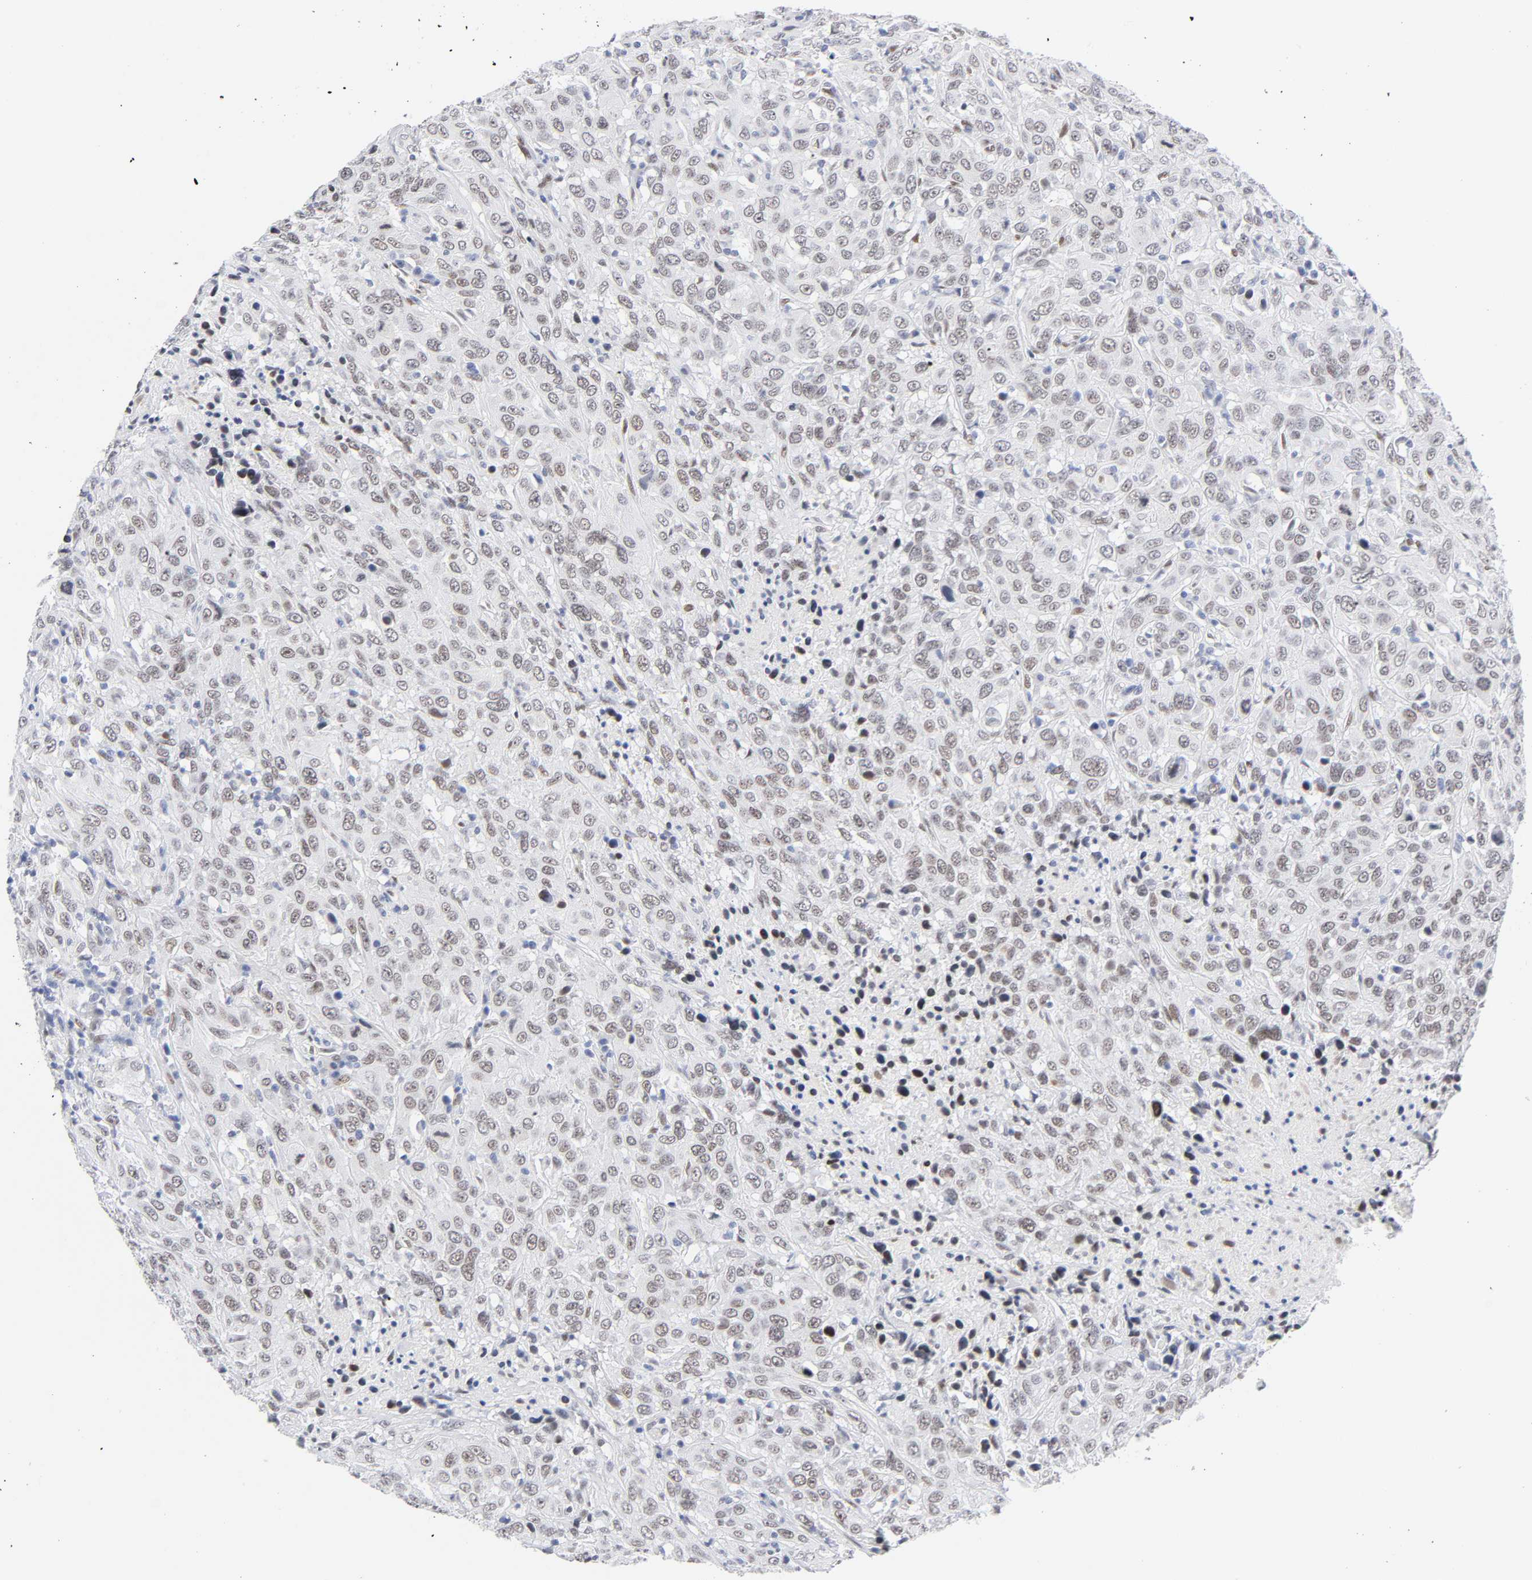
{"staining": {"intensity": "weak", "quantity": ">75%", "location": "nuclear"}, "tissue": "urothelial cancer", "cell_type": "Tumor cells", "image_type": "cancer", "snomed": [{"axis": "morphology", "description": "Urothelial carcinoma, High grade"}, {"axis": "topography", "description": "Urinary bladder"}], "caption": "Protein staining of urothelial cancer tissue exhibits weak nuclear expression in approximately >75% of tumor cells. (DAB IHC with brightfield microscopy, high magnification).", "gene": "NFIC", "patient": {"sex": "male", "age": 61}}